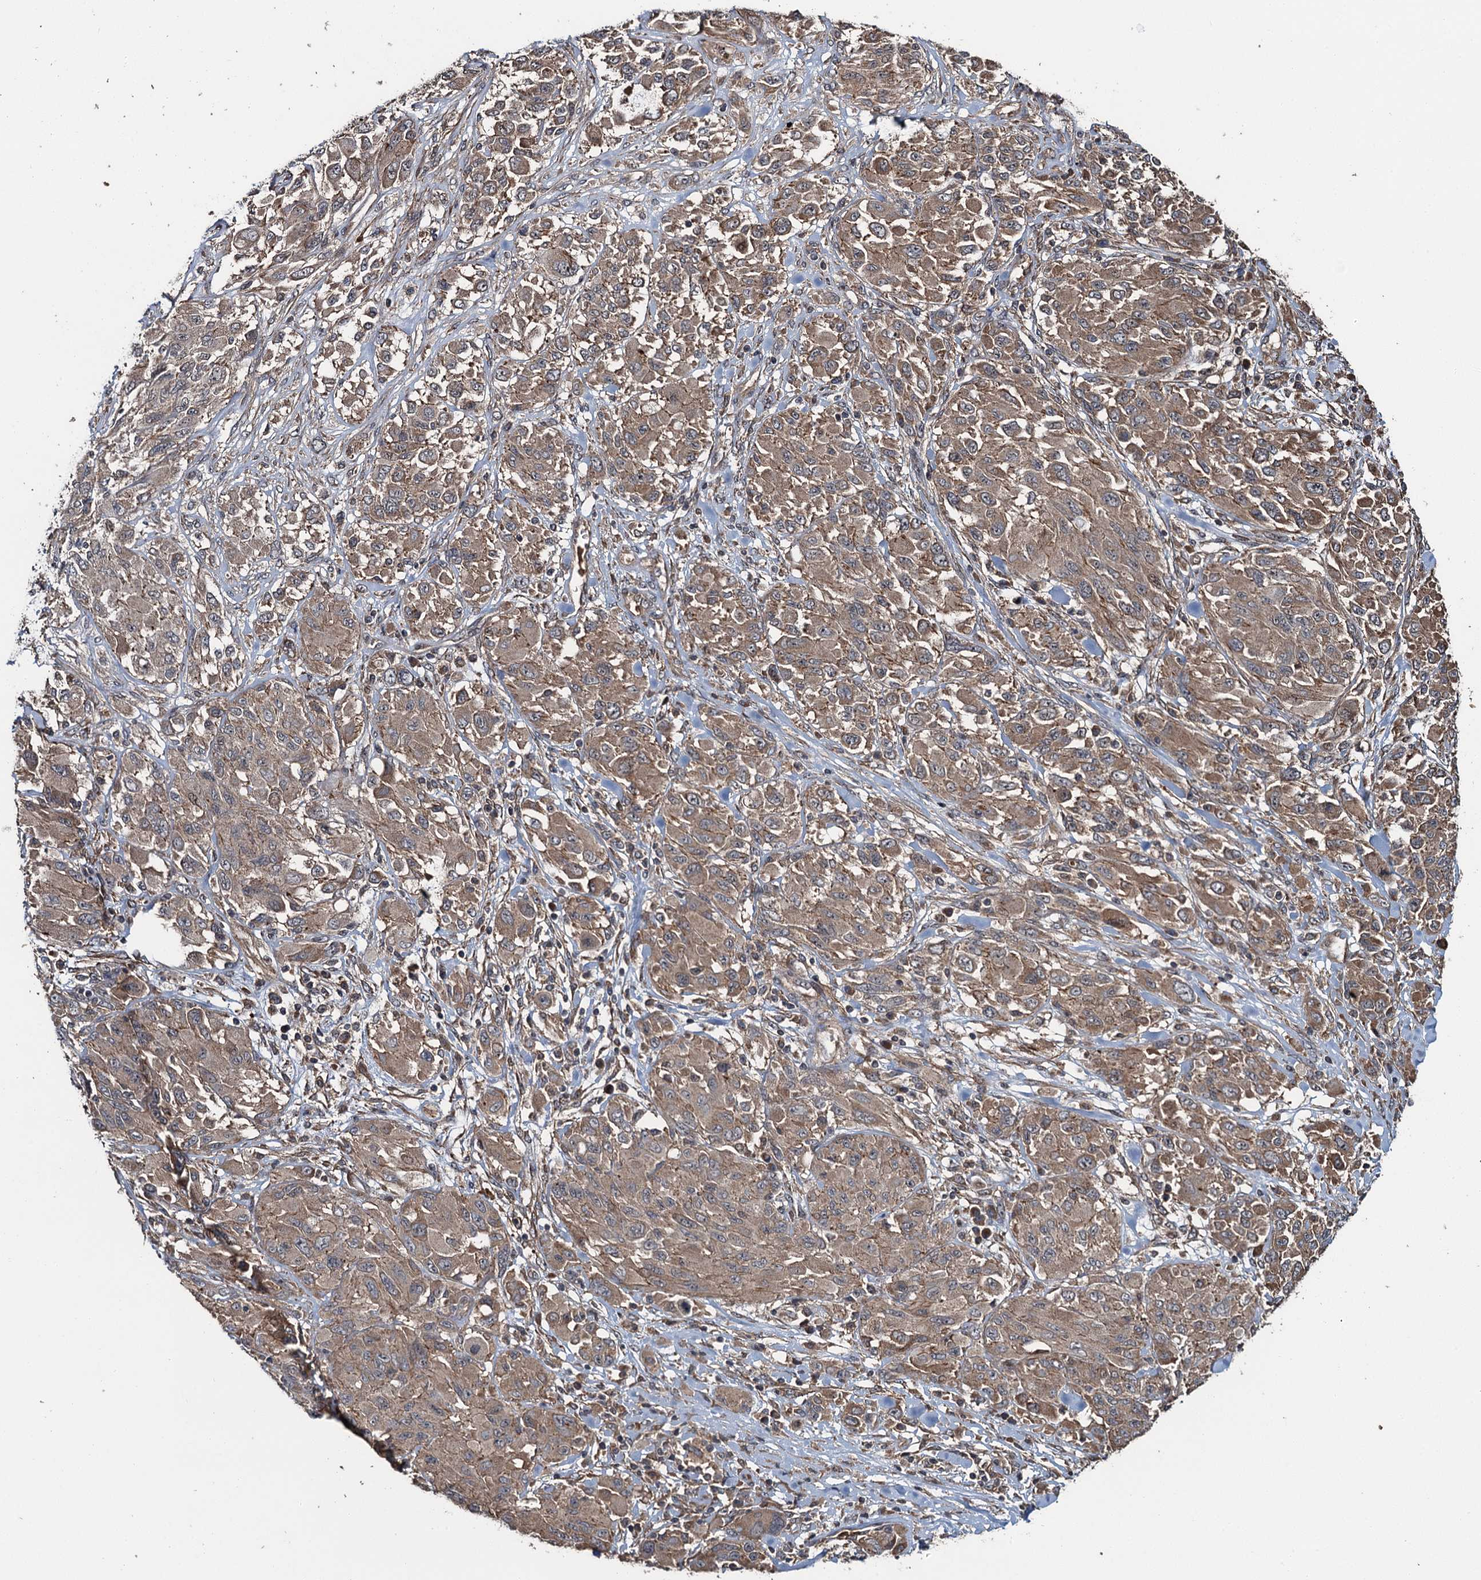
{"staining": {"intensity": "moderate", "quantity": ">75%", "location": "cytoplasmic/membranous"}, "tissue": "melanoma", "cell_type": "Tumor cells", "image_type": "cancer", "snomed": [{"axis": "morphology", "description": "Malignant melanoma, NOS"}, {"axis": "topography", "description": "Skin"}], "caption": "Immunohistochemical staining of human malignant melanoma exhibits medium levels of moderate cytoplasmic/membranous expression in approximately >75% of tumor cells. The protein of interest is stained brown, and the nuclei are stained in blue (DAB (3,3'-diaminobenzidine) IHC with brightfield microscopy, high magnification).", "gene": "SNX32", "patient": {"sex": "female", "age": 91}}